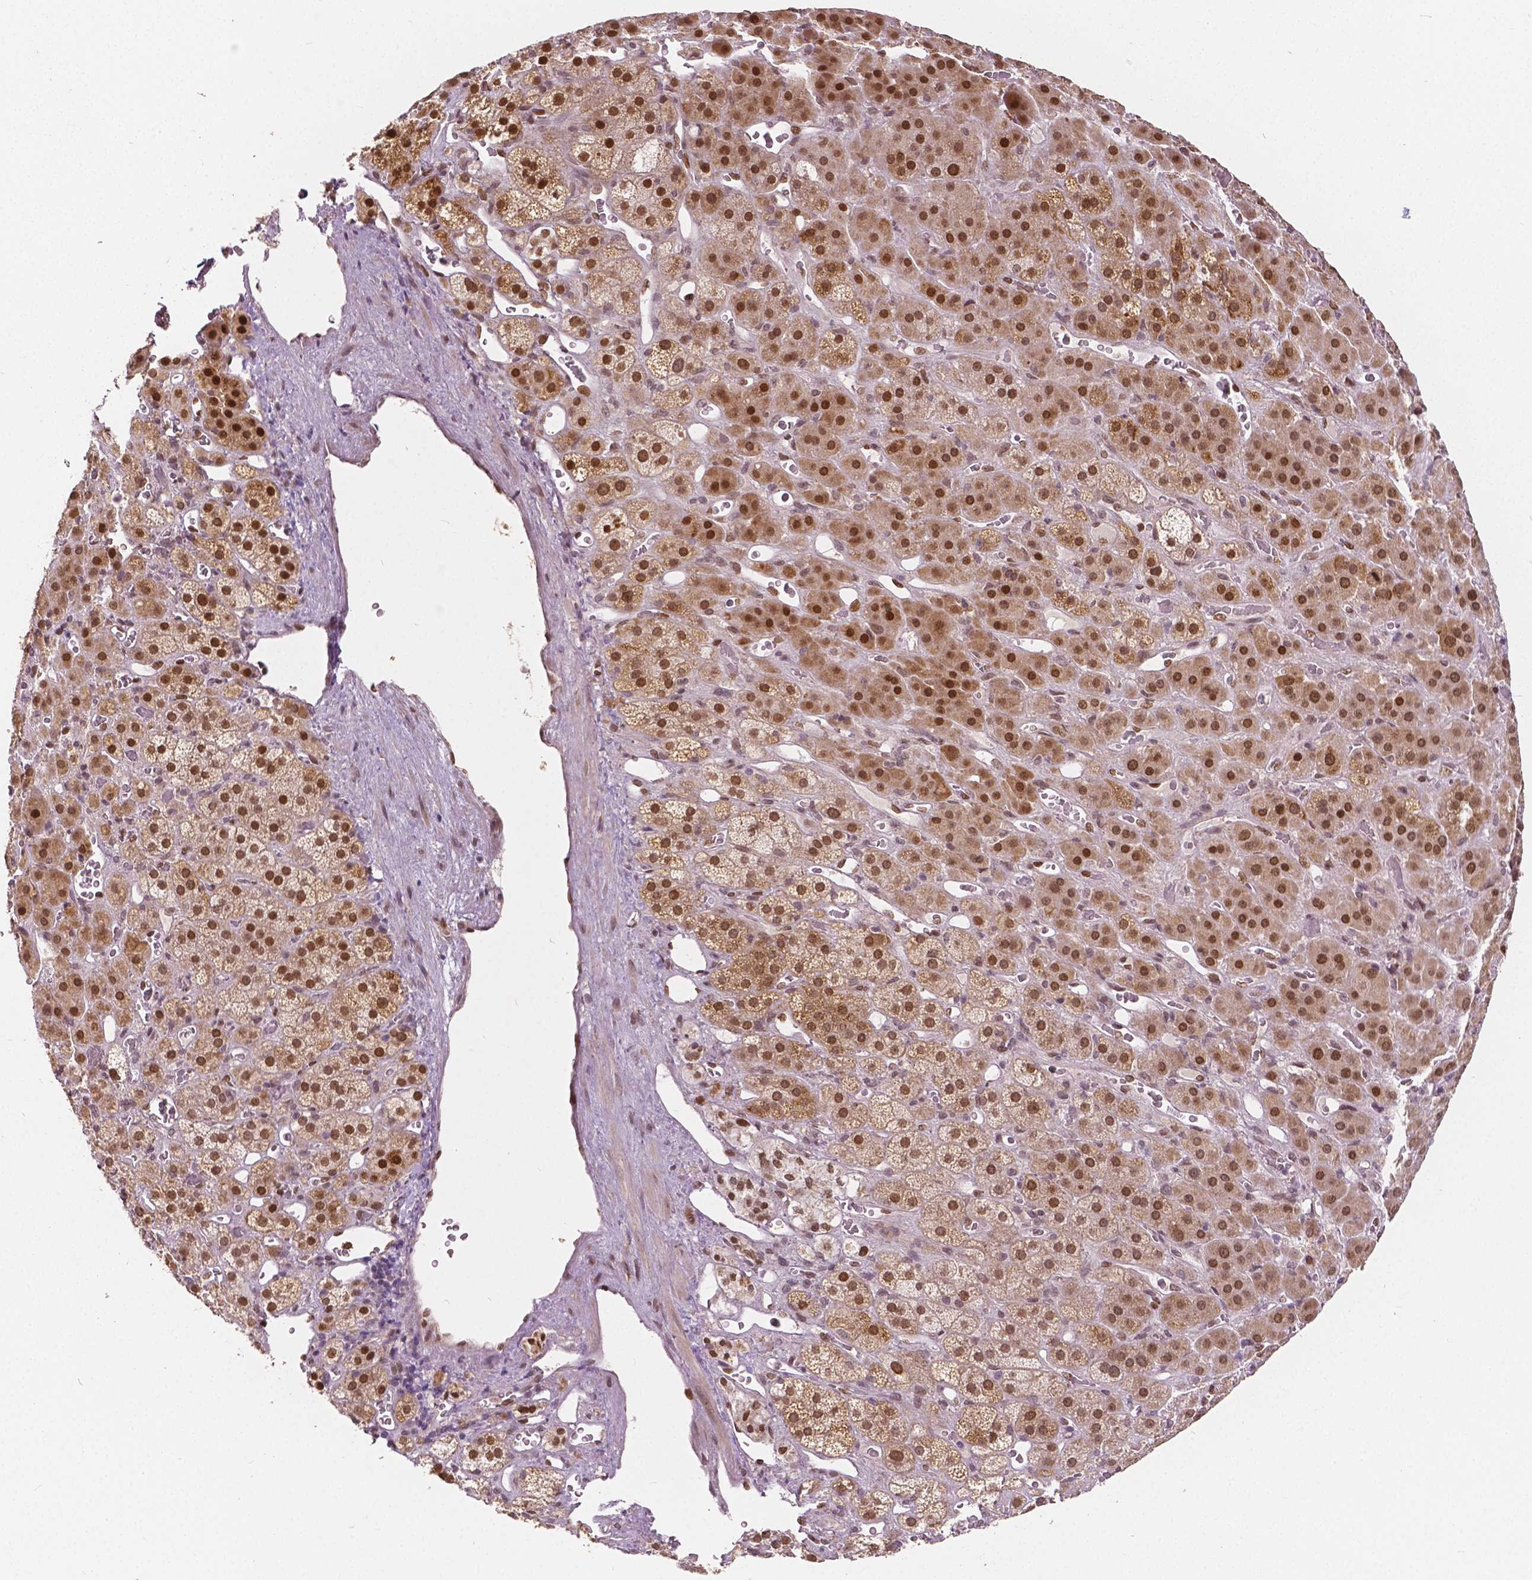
{"staining": {"intensity": "moderate", "quantity": ">75%", "location": "cytoplasmic/membranous,nuclear"}, "tissue": "adrenal gland", "cell_type": "Glandular cells", "image_type": "normal", "snomed": [{"axis": "morphology", "description": "Normal tissue, NOS"}, {"axis": "topography", "description": "Adrenal gland"}], "caption": "About >75% of glandular cells in benign adrenal gland exhibit moderate cytoplasmic/membranous,nuclear protein expression as visualized by brown immunohistochemical staining.", "gene": "HMBOX1", "patient": {"sex": "male", "age": 57}}